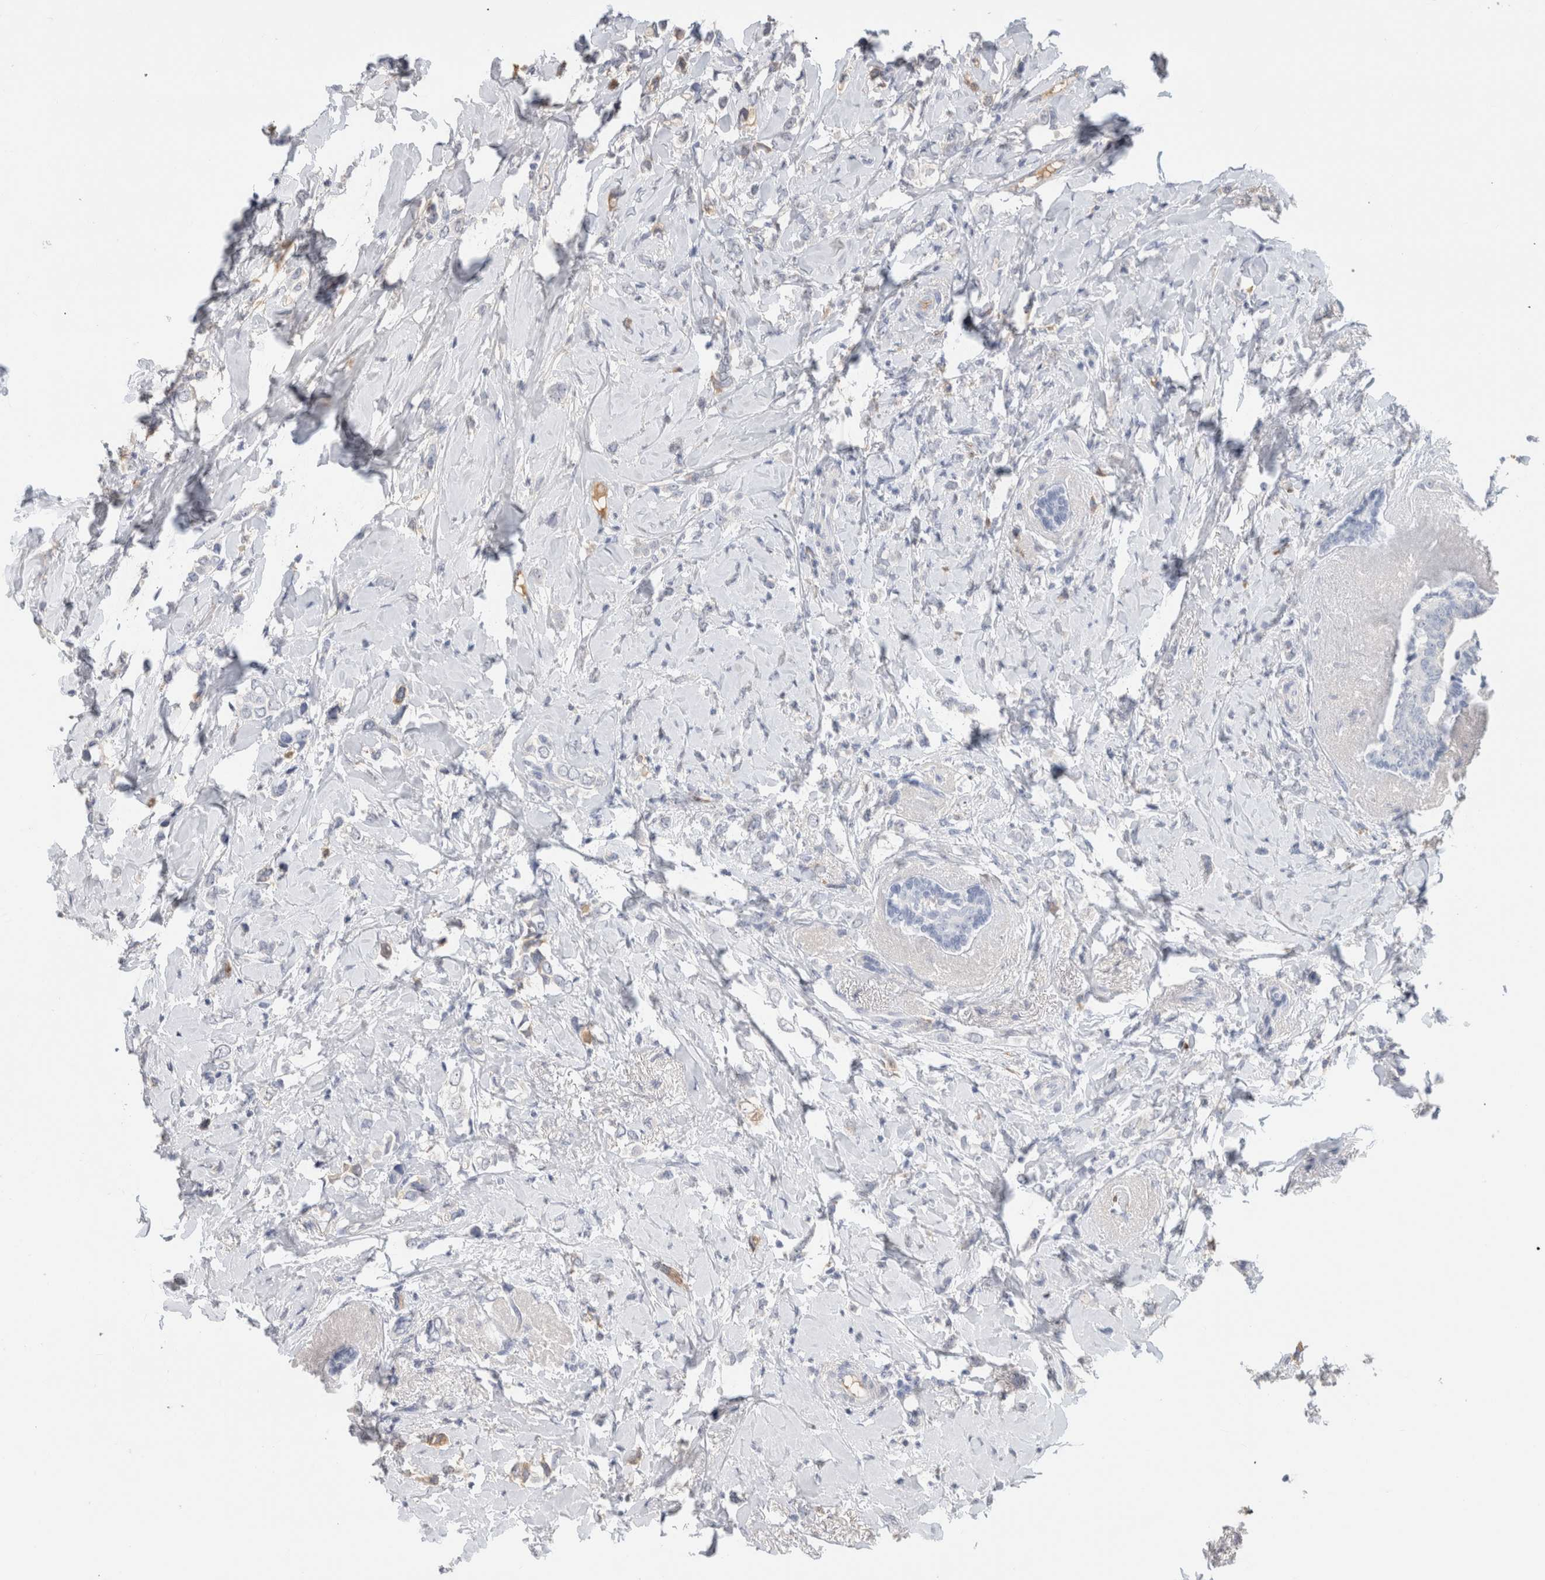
{"staining": {"intensity": "negative", "quantity": "none", "location": "none"}, "tissue": "breast cancer", "cell_type": "Tumor cells", "image_type": "cancer", "snomed": [{"axis": "morphology", "description": "Normal tissue, NOS"}, {"axis": "morphology", "description": "Lobular carcinoma"}, {"axis": "topography", "description": "Breast"}], "caption": "Protein analysis of breast lobular carcinoma displays no significant expression in tumor cells.", "gene": "SCGB1A1", "patient": {"sex": "female", "age": 47}}